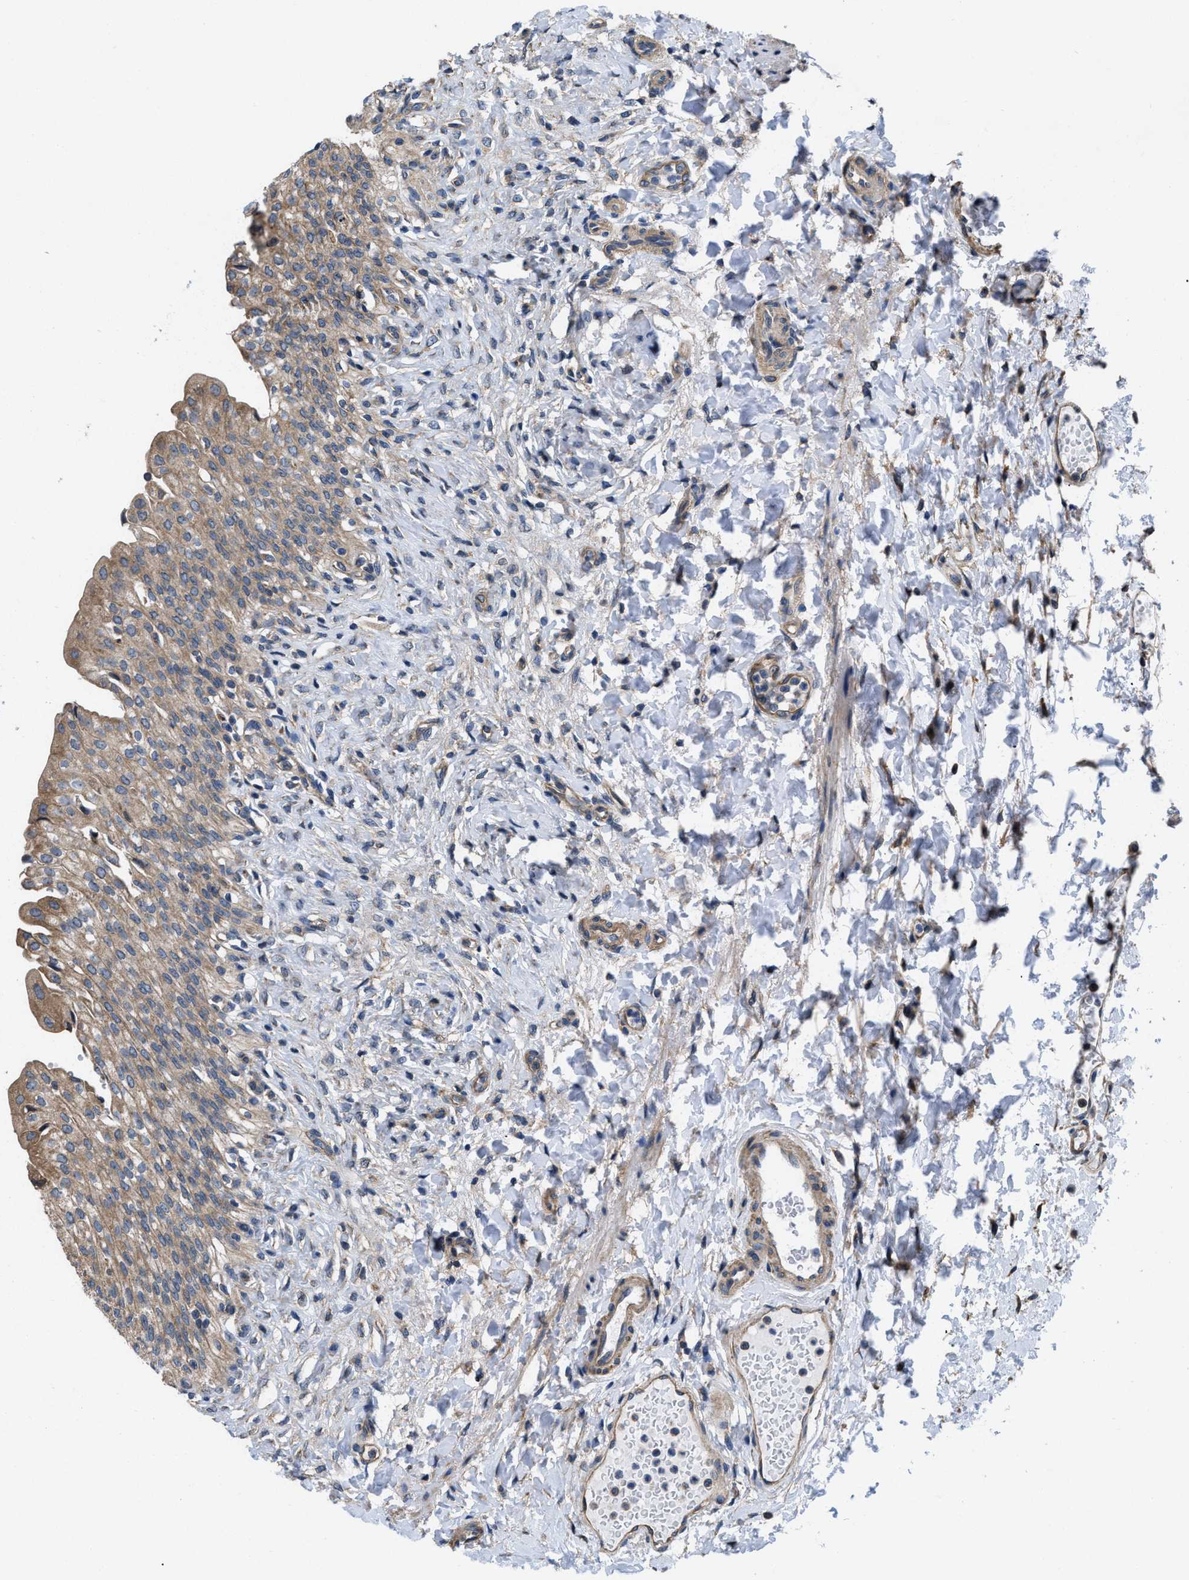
{"staining": {"intensity": "moderate", "quantity": ">75%", "location": "cytoplasmic/membranous"}, "tissue": "urinary bladder", "cell_type": "Urothelial cells", "image_type": "normal", "snomed": [{"axis": "morphology", "description": "Urothelial carcinoma, High grade"}, {"axis": "topography", "description": "Urinary bladder"}], "caption": "This histopathology image exhibits unremarkable urinary bladder stained with immunohistochemistry to label a protein in brown. The cytoplasmic/membranous of urothelial cells show moderate positivity for the protein. Nuclei are counter-stained blue.", "gene": "CEP128", "patient": {"sex": "male", "age": 46}}